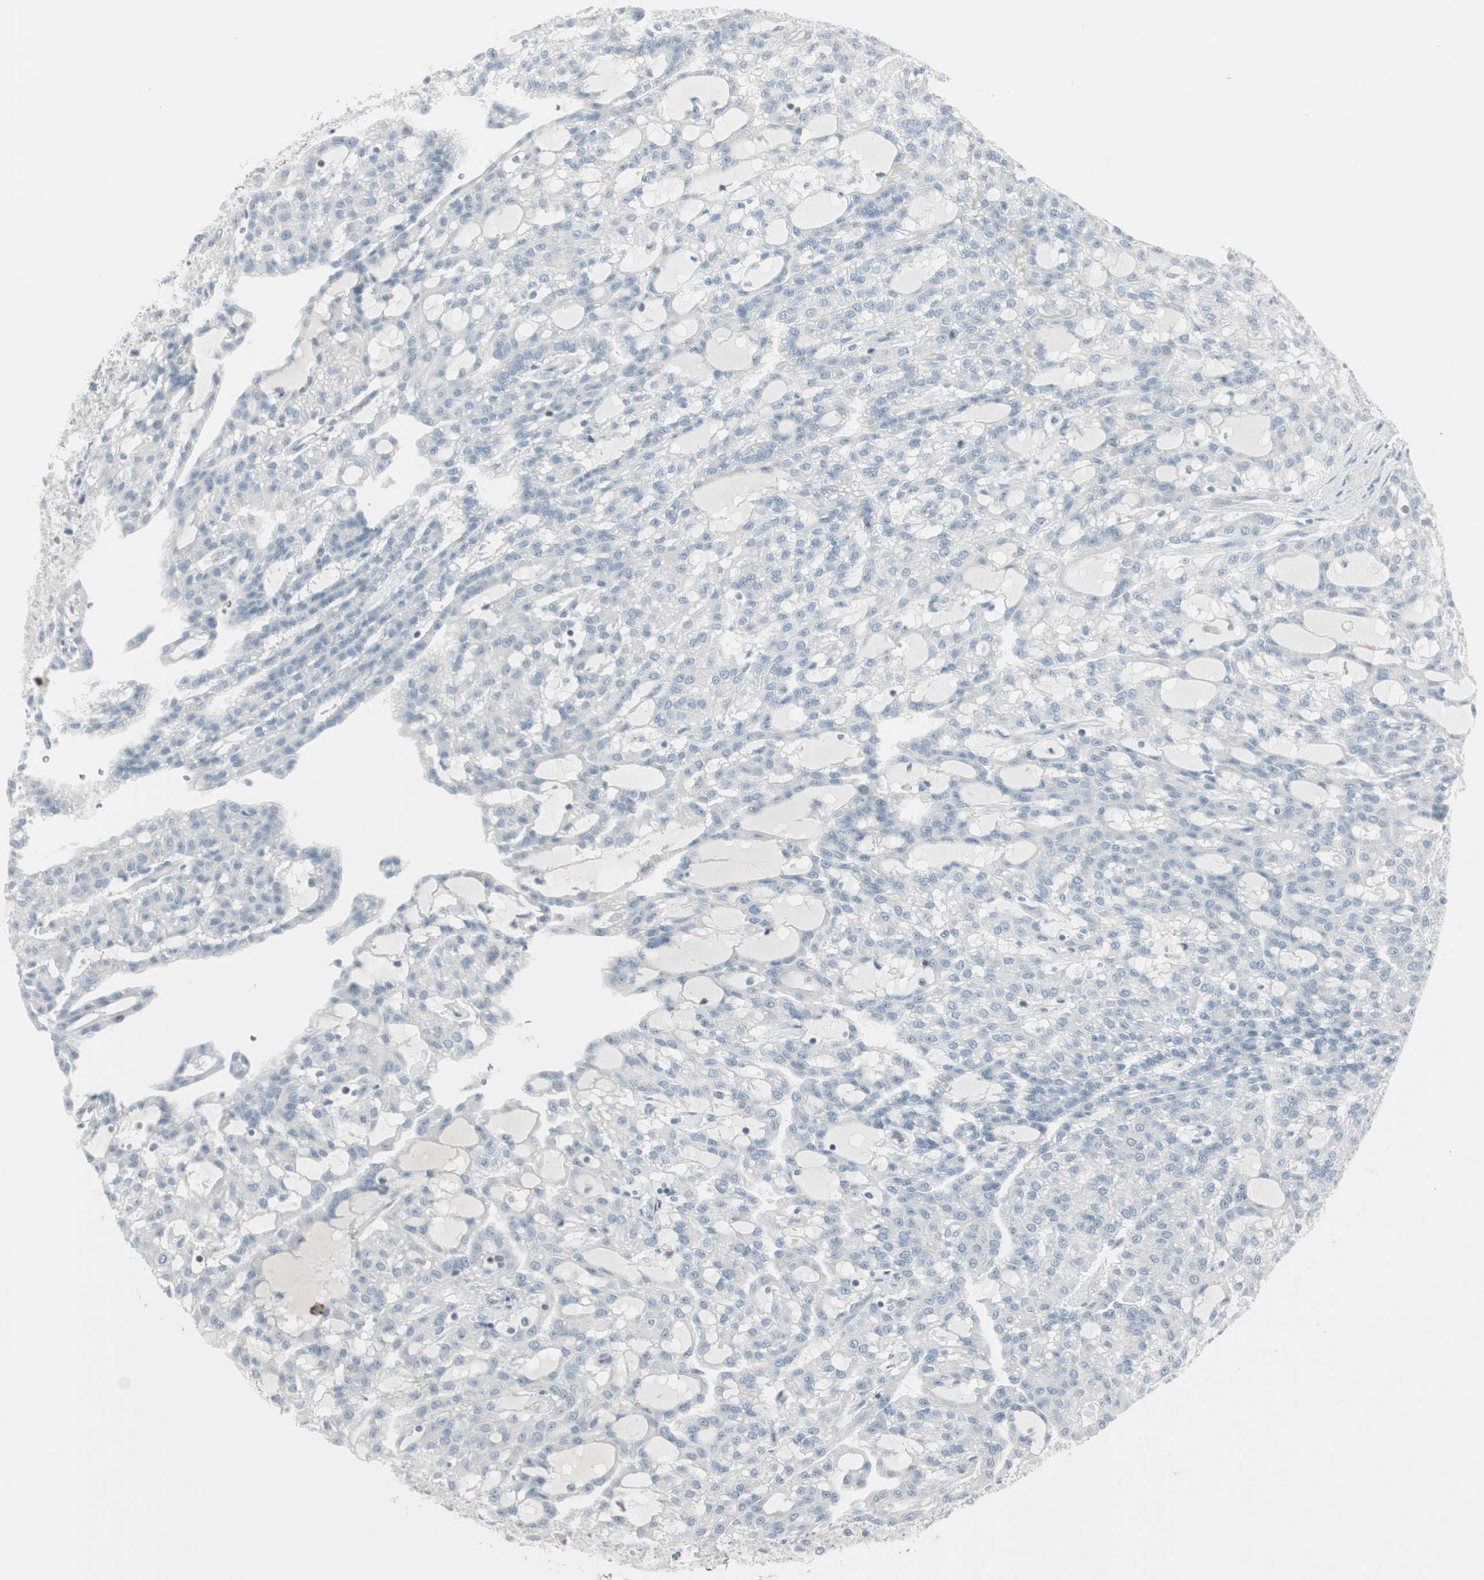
{"staining": {"intensity": "negative", "quantity": "none", "location": "none"}, "tissue": "renal cancer", "cell_type": "Tumor cells", "image_type": "cancer", "snomed": [{"axis": "morphology", "description": "Adenocarcinoma, NOS"}, {"axis": "topography", "description": "Kidney"}], "caption": "Immunohistochemistry (IHC) image of adenocarcinoma (renal) stained for a protein (brown), which reveals no expression in tumor cells.", "gene": "MAP4K4", "patient": {"sex": "male", "age": 63}}